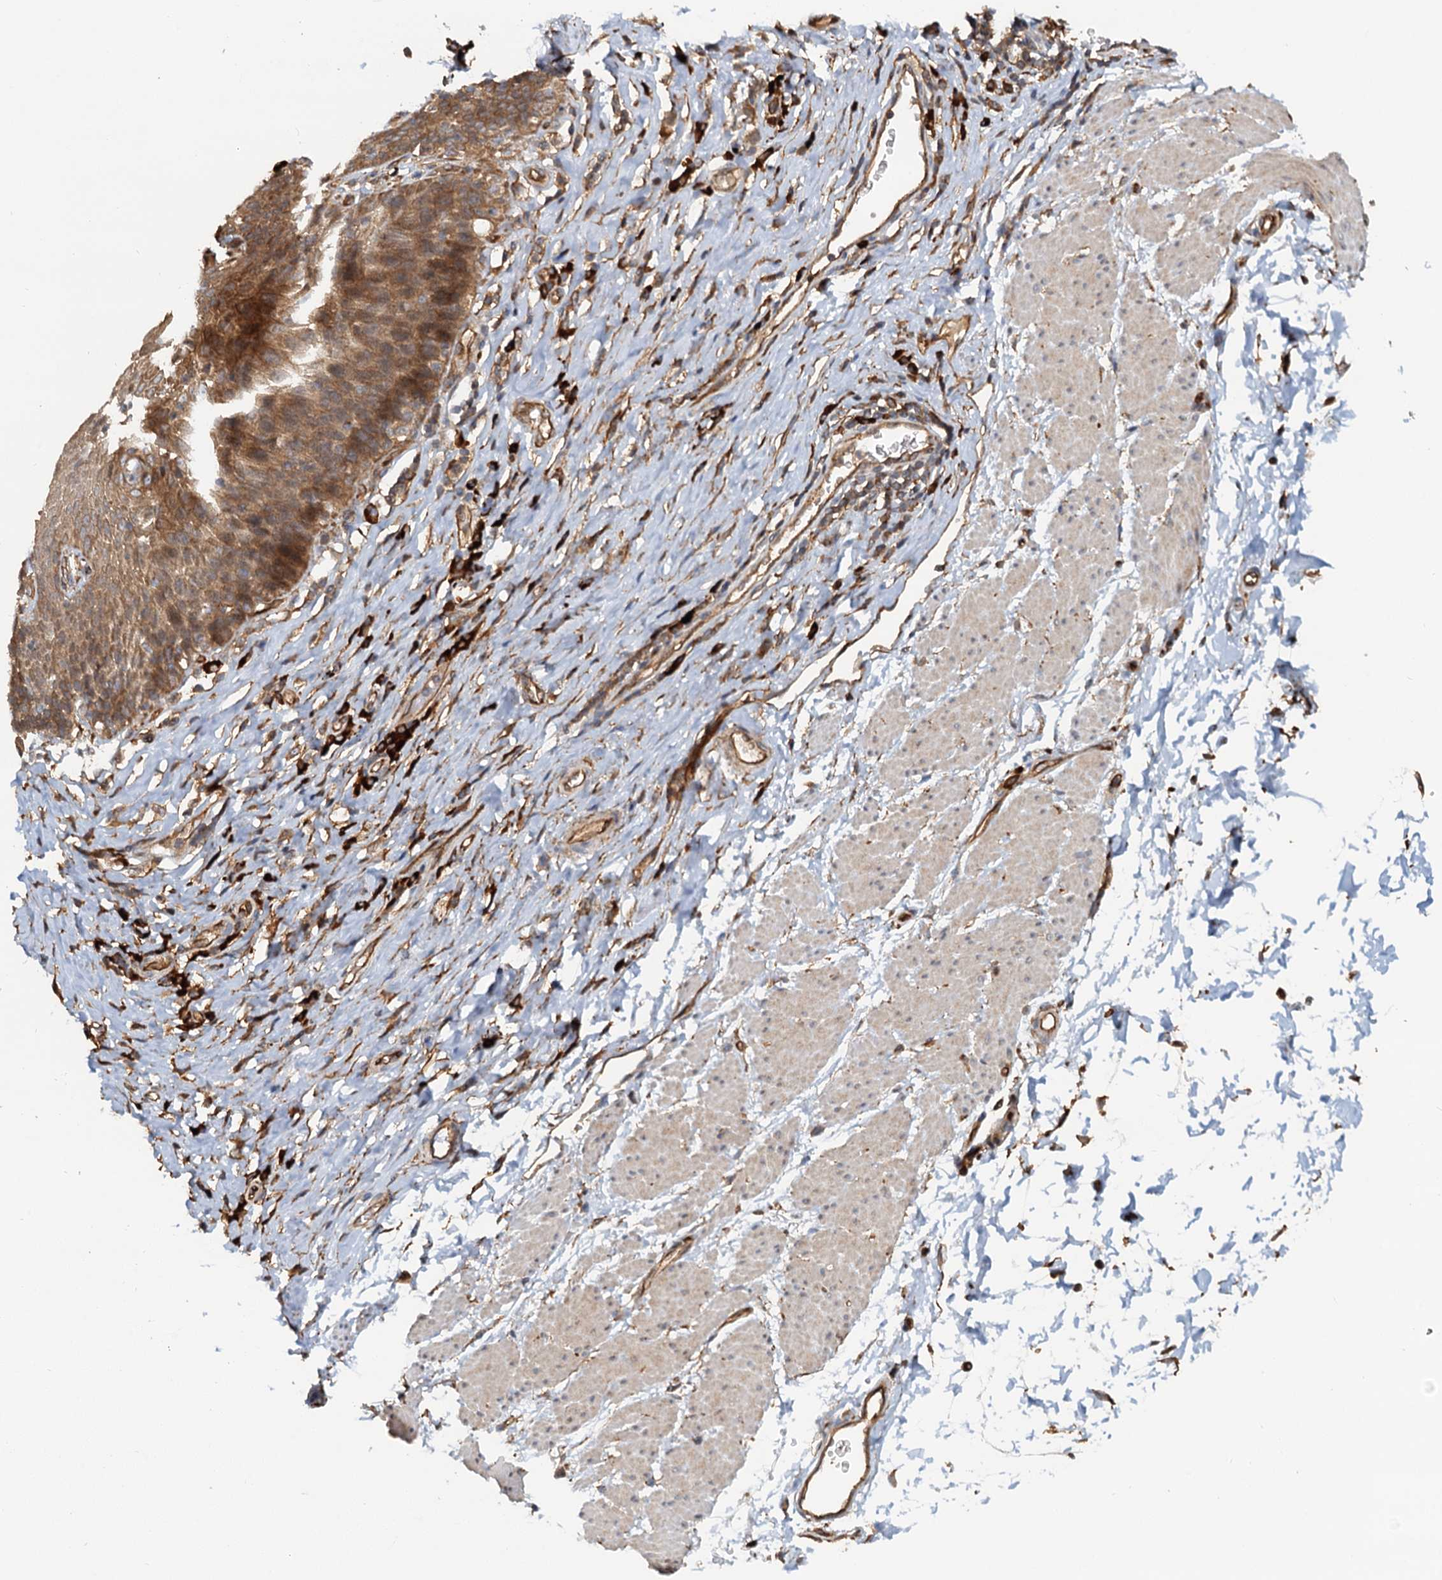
{"staining": {"intensity": "moderate", "quantity": ">75%", "location": "cytoplasmic/membranous"}, "tissue": "esophagus", "cell_type": "Squamous epithelial cells", "image_type": "normal", "snomed": [{"axis": "morphology", "description": "Normal tissue, NOS"}, {"axis": "topography", "description": "Esophagus"}], "caption": "This histopathology image displays immunohistochemistry (IHC) staining of unremarkable esophagus, with medium moderate cytoplasmic/membranous positivity in about >75% of squamous epithelial cells.", "gene": "NIPAL3", "patient": {"sex": "female", "age": 61}}